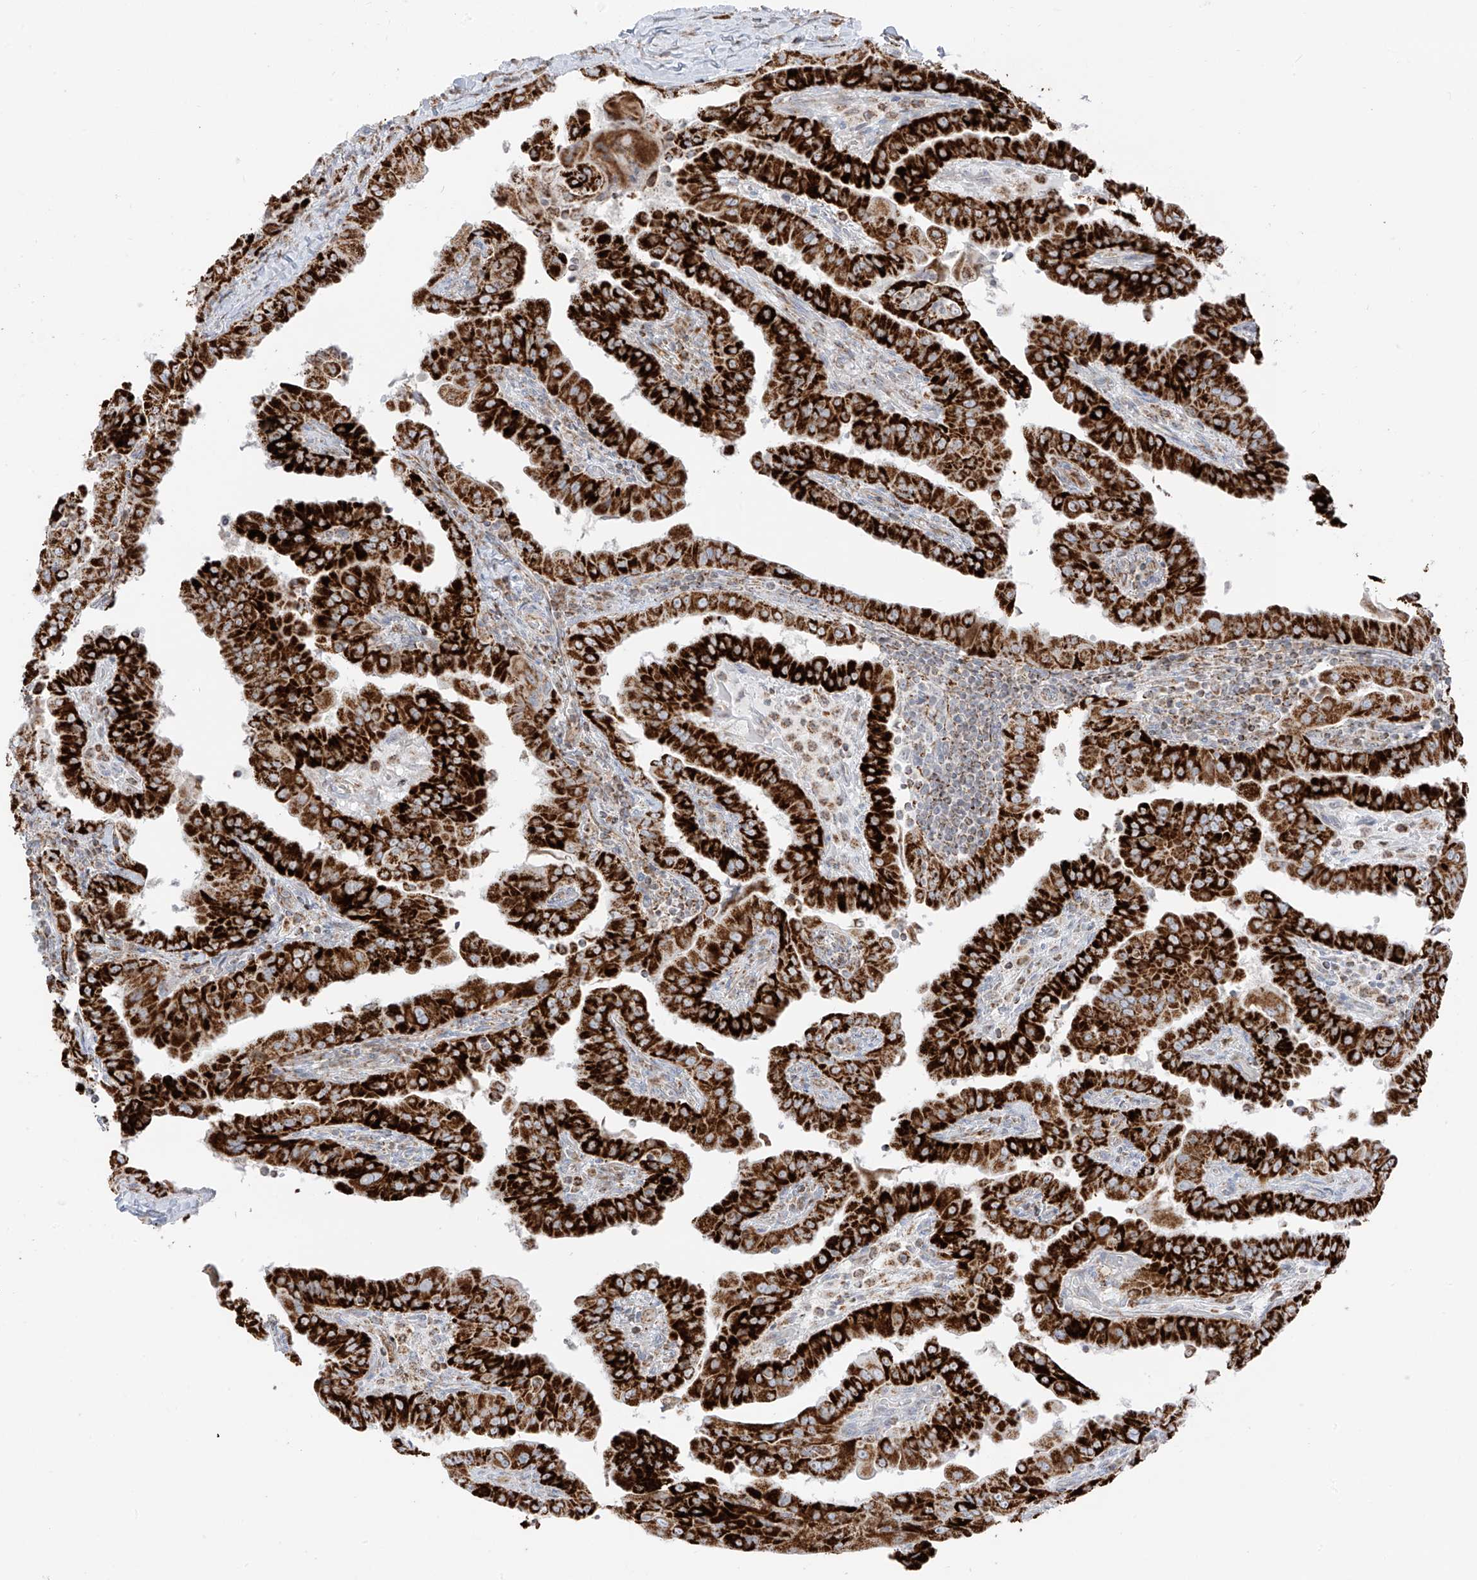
{"staining": {"intensity": "strong", "quantity": ">75%", "location": "cytoplasmic/membranous"}, "tissue": "thyroid cancer", "cell_type": "Tumor cells", "image_type": "cancer", "snomed": [{"axis": "morphology", "description": "Papillary adenocarcinoma, NOS"}, {"axis": "topography", "description": "Thyroid gland"}], "caption": "Human thyroid cancer stained for a protein (brown) displays strong cytoplasmic/membranous positive expression in about >75% of tumor cells.", "gene": "ETHE1", "patient": {"sex": "male", "age": 33}}